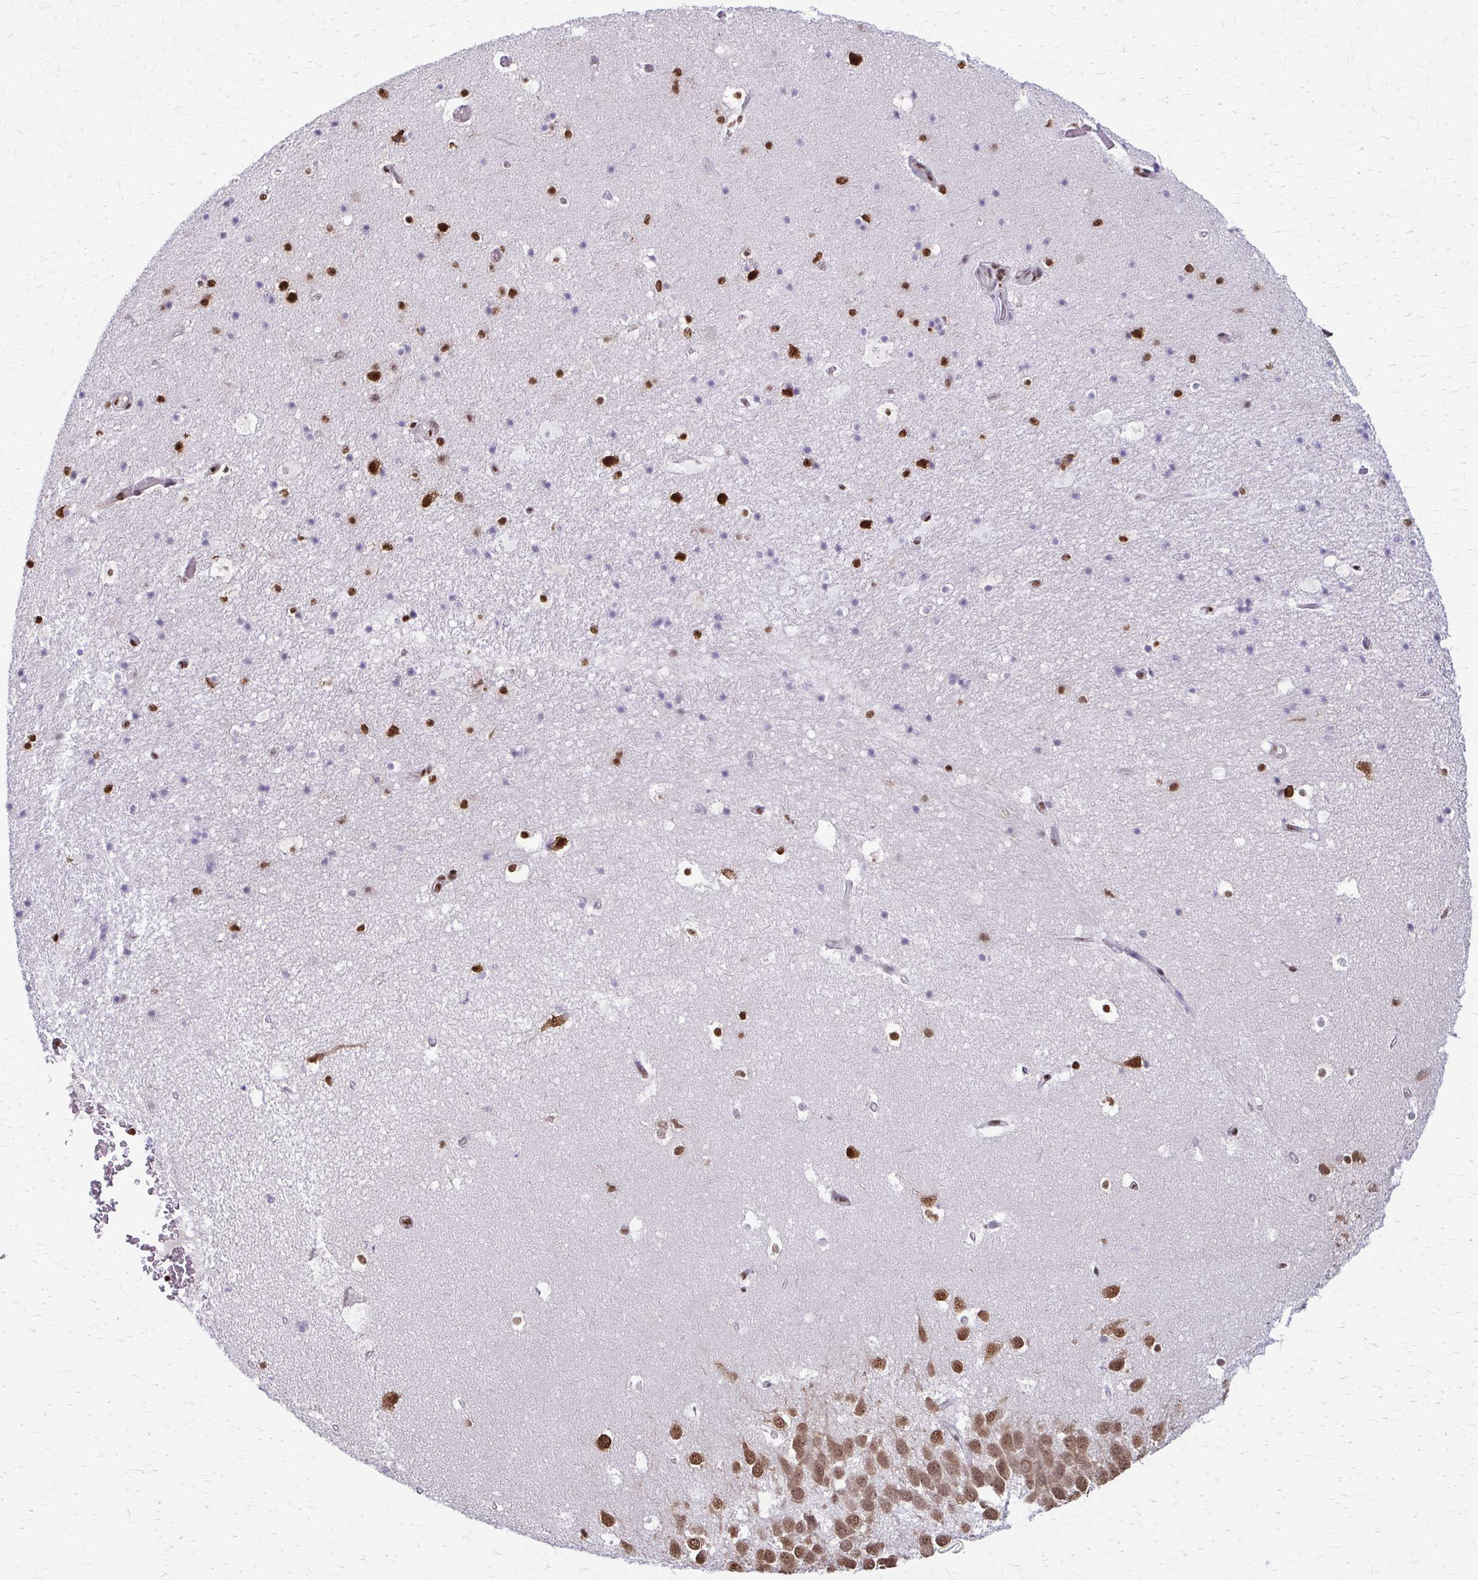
{"staining": {"intensity": "strong", "quantity": "25%-75%", "location": "nuclear"}, "tissue": "hippocampus", "cell_type": "Glial cells", "image_type": "normal", "snomed": [{"axis": "morphology", "description": "Normal tissue, NOS"}, {"axis": "topography", "description": "Hippocampus"}], "caption": "The histopathology image shows a brown stain indicating the presence of a protein in the nuclear of glial cells in hippocampus. Nuclei are stained in blue.", "gene": "SNRPA", "patient": {"sex": "male", "age": 26}}